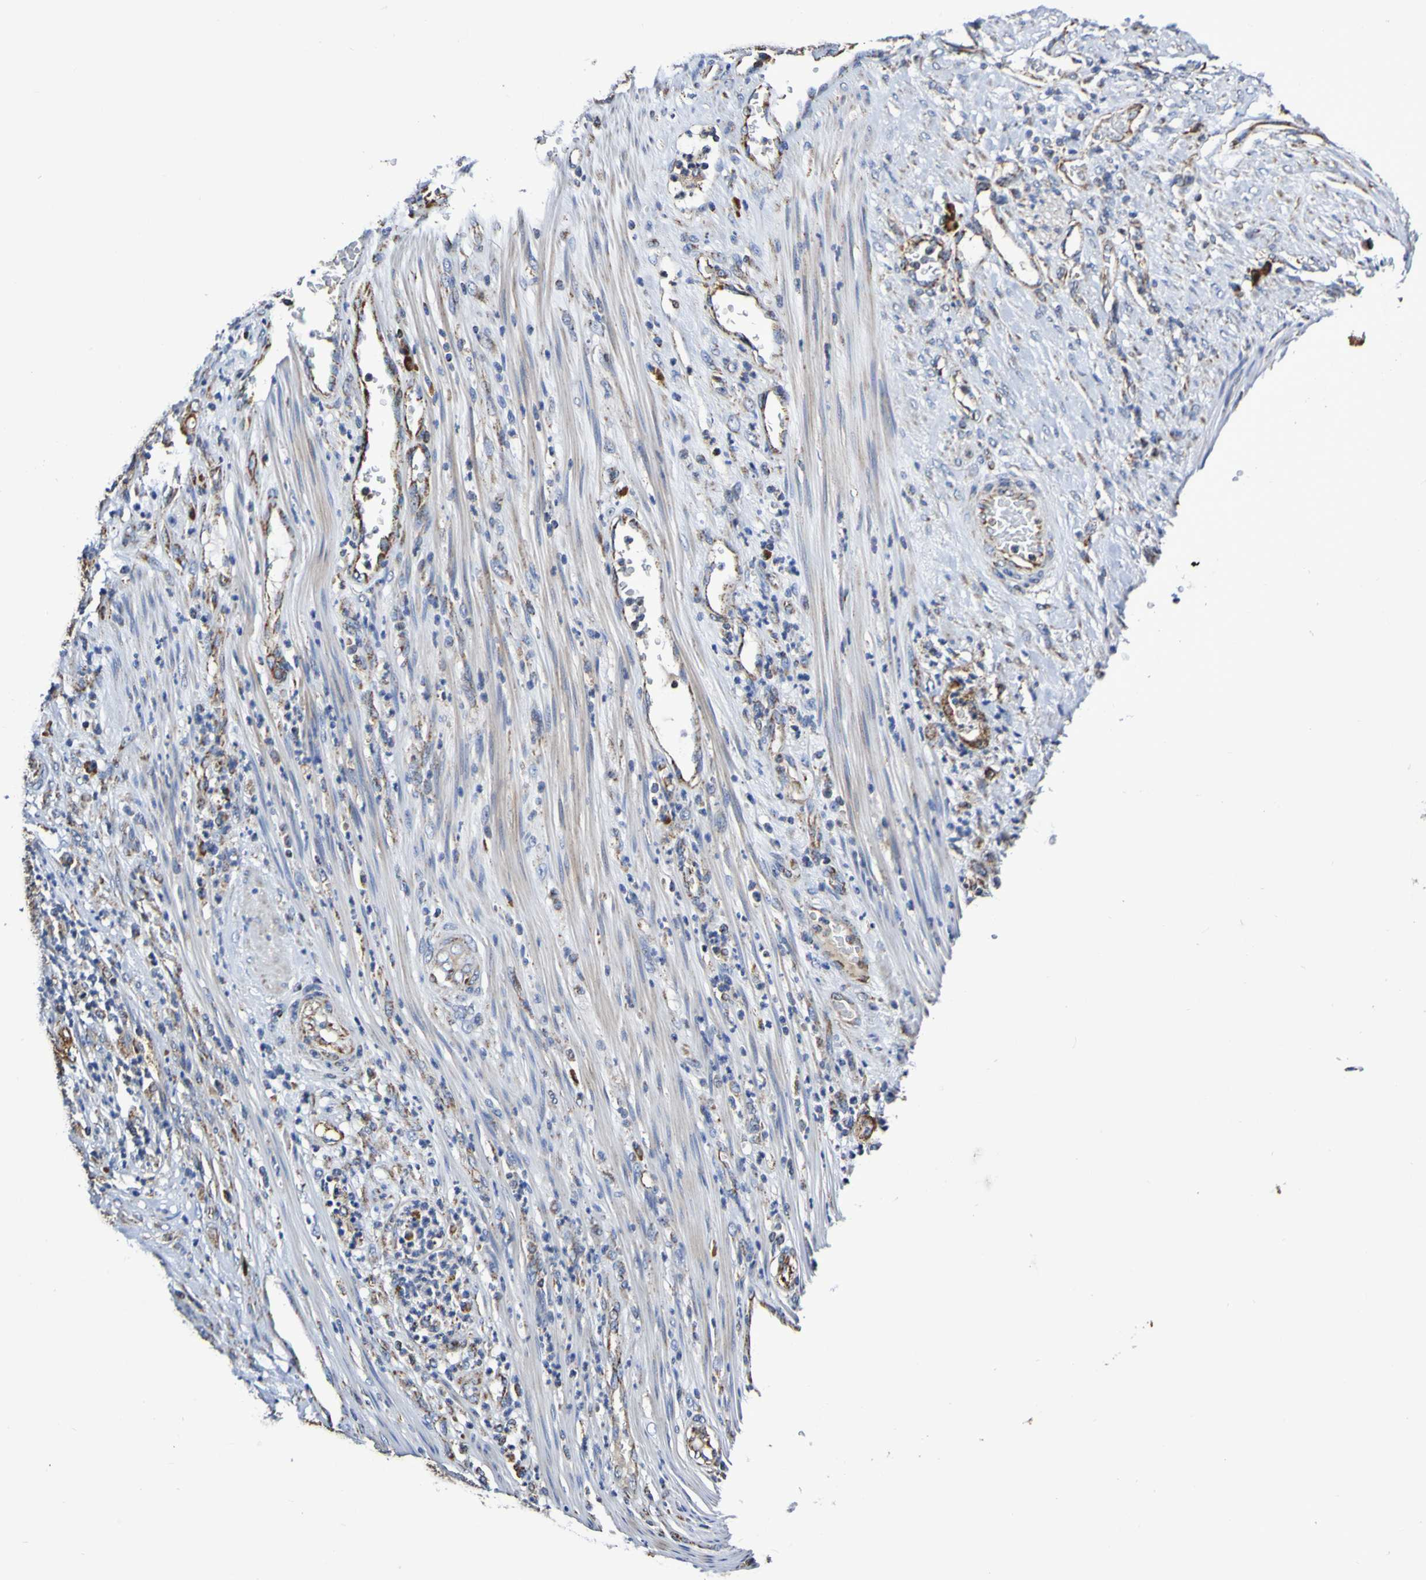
{"staining": {"intensity": "strong", "quantity": ">75%", "location": "cytoplasmic/membranous"}, "tissue": "stomach cancer", "cell_type": "Tumor cells", "image_type": "cancer", "snomed": [{"axis": "morphology", "description": "Adenocarcinoma, NOS"}, {"axis": "topography", "description": "Stomach"}], "caption": "Strong cytoplasmic/membranous staining is present in about >75% of tumor cells in stomach adenocarcinoma. (DAB = brown stain, brightfield microscopy at high magnification).", "gene": "IL18R1", "patient": {"sex": "female", "age": 73}}